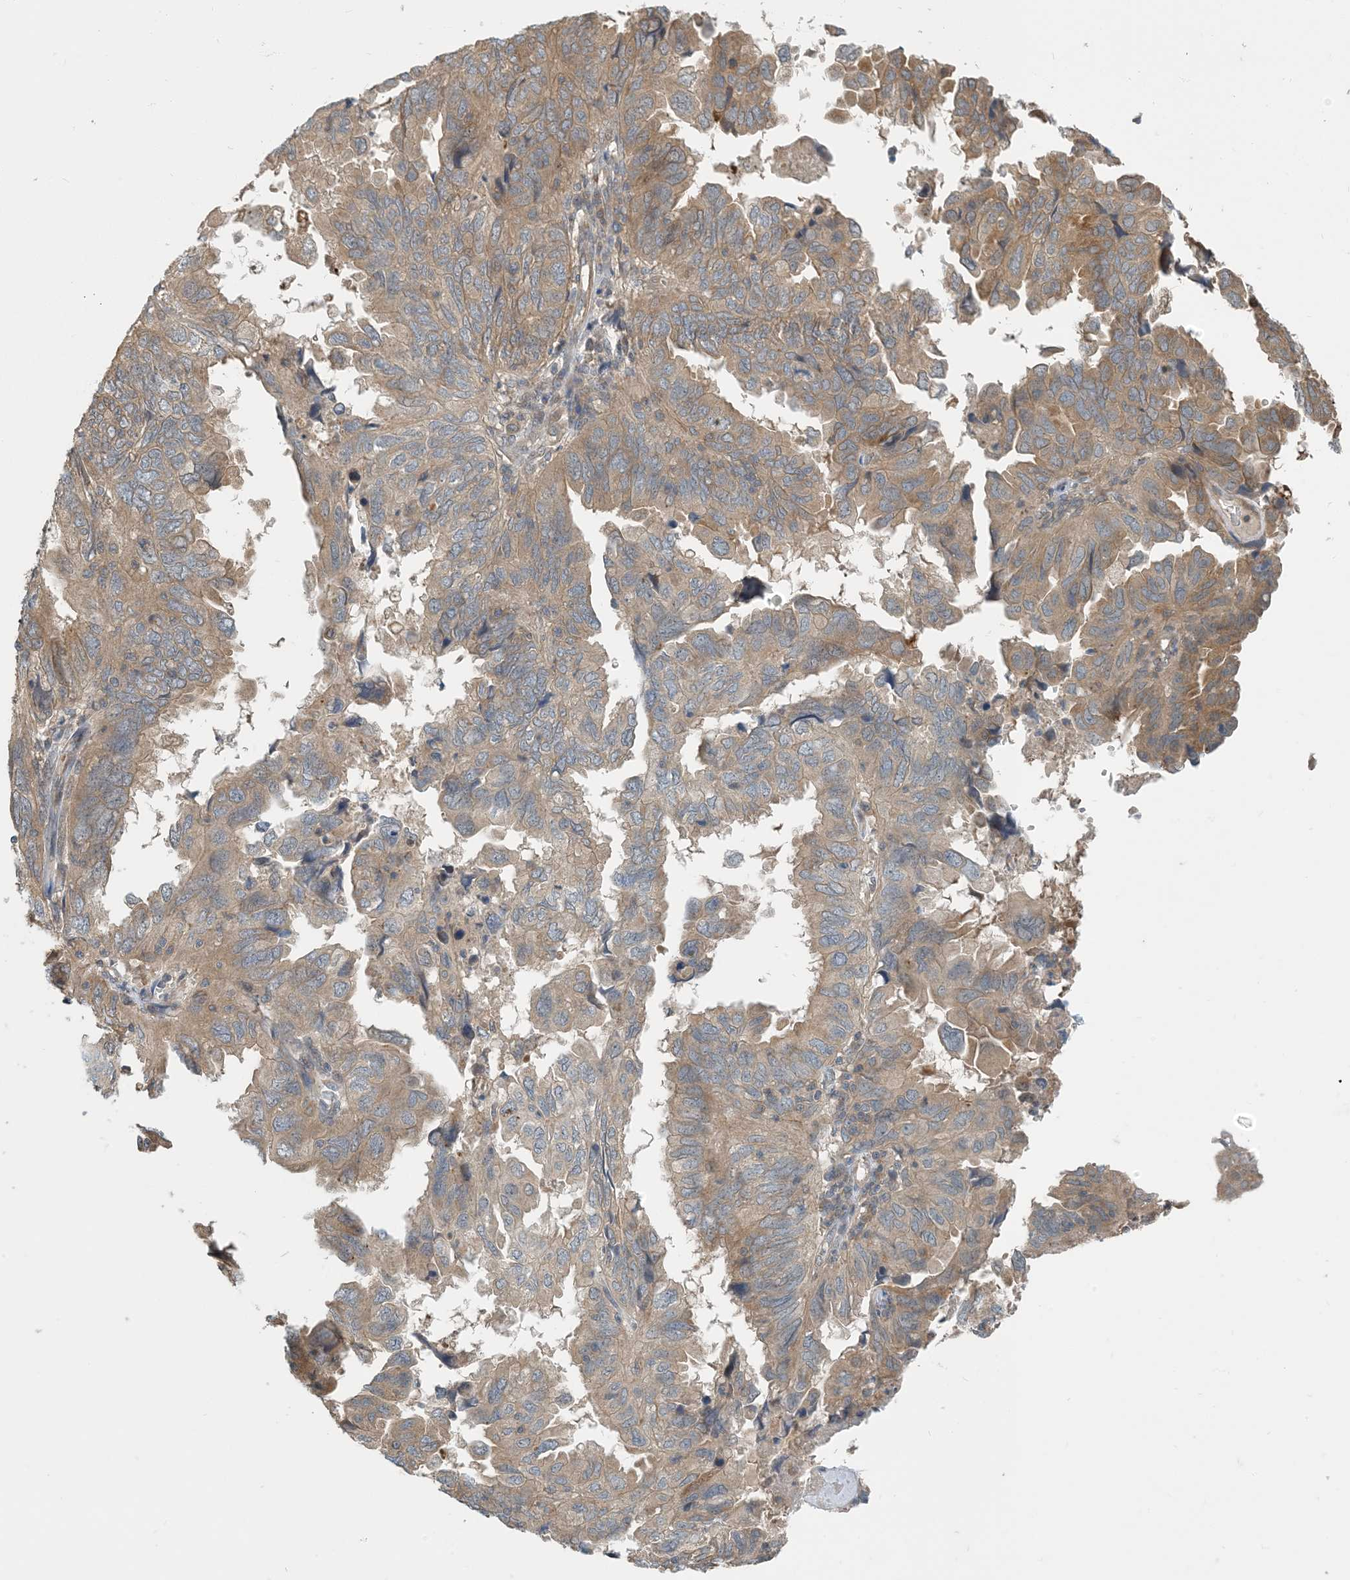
{"staining": {"intensity": "moderate", "quantity": "25%-75%", "location": "cytoplasmic/membranous"}, "tissue": "endometrial cancer", "cell_type": "Tumor cells", "image_type": "cancer", "snomed": [{"axis": "morphology", "description": "Adenocarcinoma, NOS"}, {"axis": "topography", "description": "Uterus"}], "caption": "This image shows IHC staining of endometrial adenocarcinoma, with medium moderate cytoplasmic/membranous positivity in approximately 25%-75% of tumor cells.", "gene": "ZBTB3", "patient": {"sex": "female", "age": 77}}